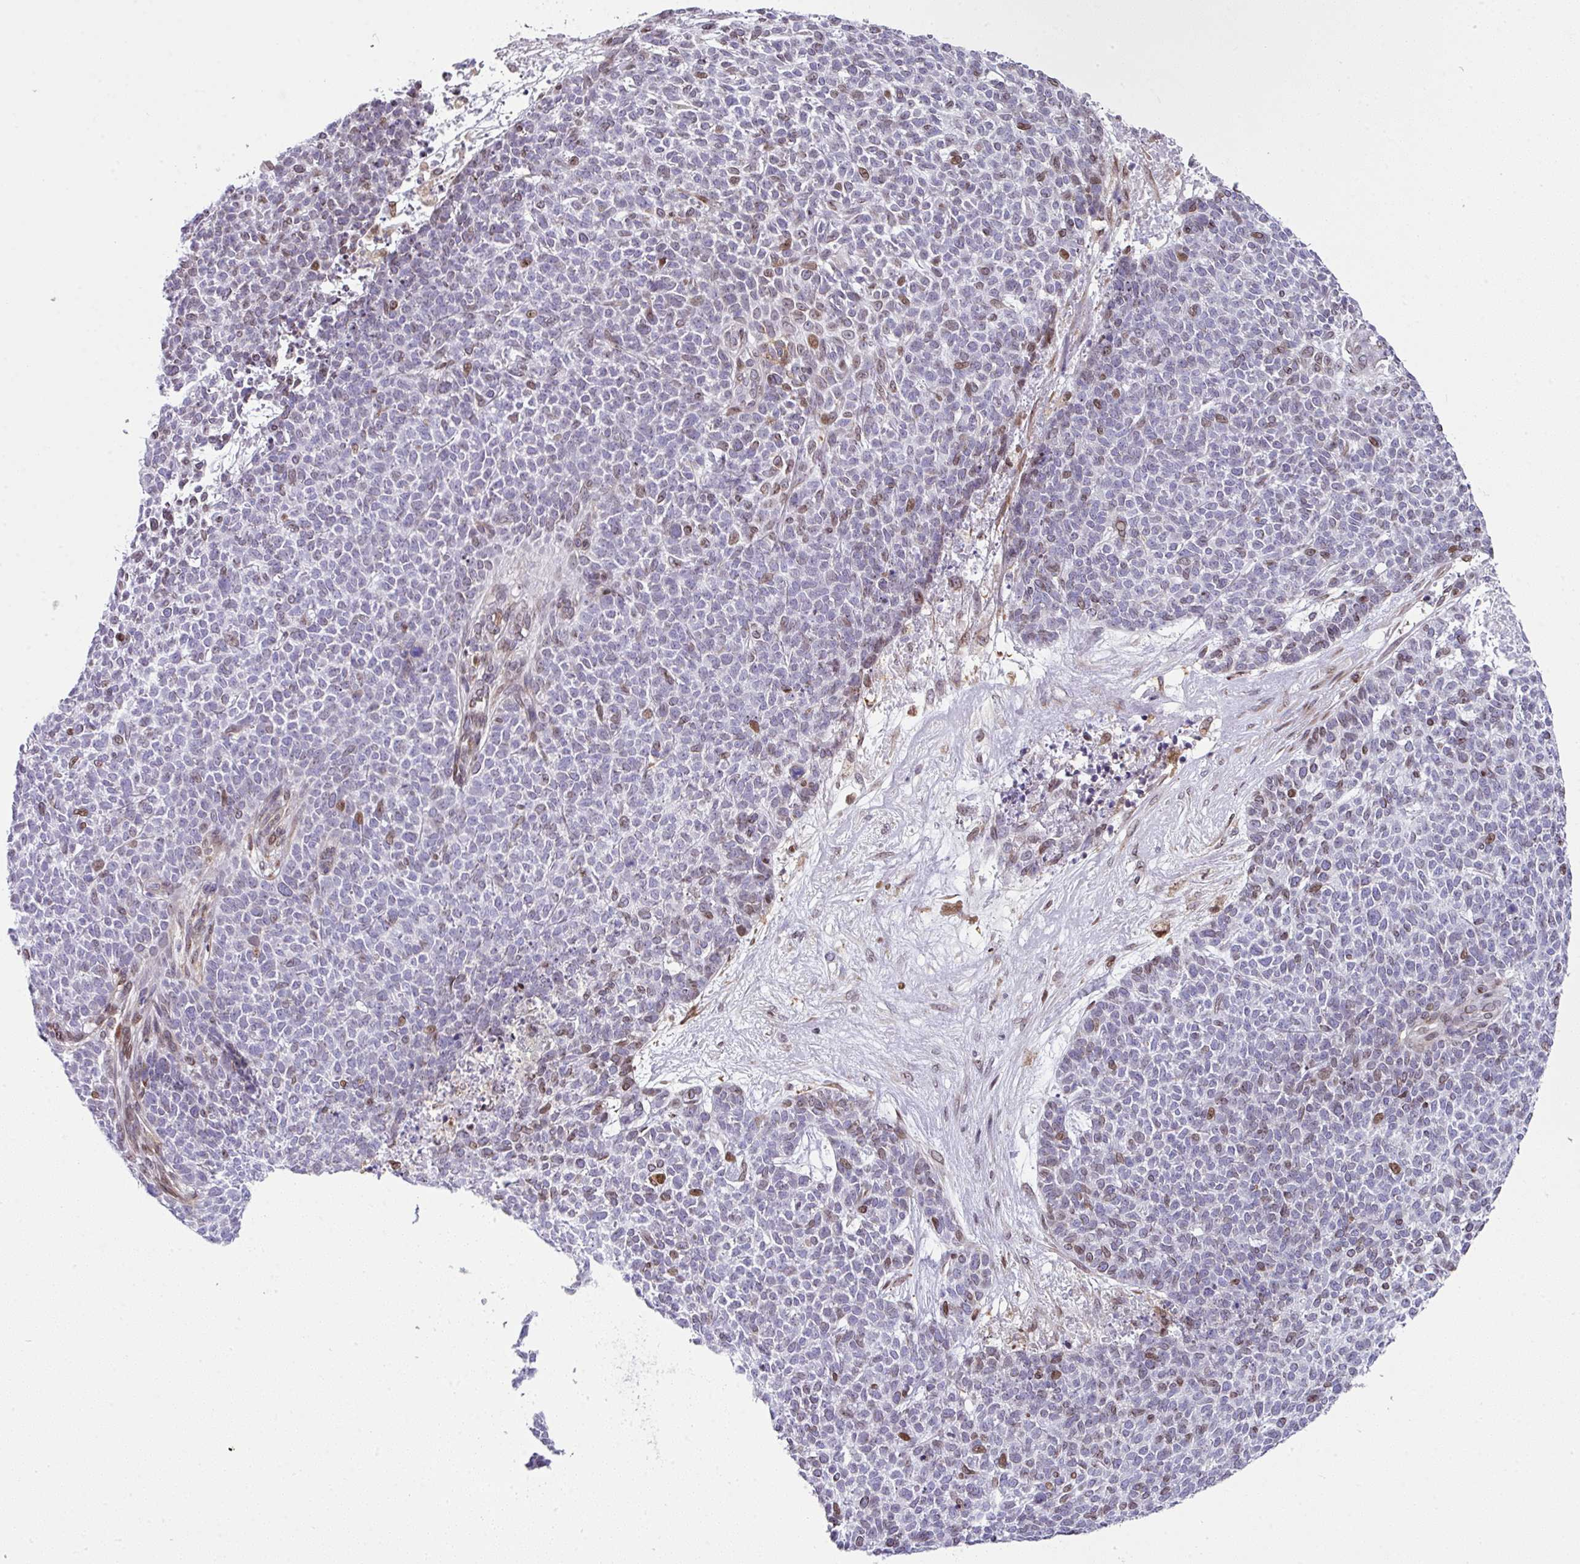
{"staining": {"intensity": "weak", "quantity": "<25%", "location": "cytoplasmic/membranous,nuclear"}, "tissue": "skin cancer", "cell_type": "Tumor cells", "image_type": "cancer", "snomed": [{"axis": "morphology", "description": "Basal cell carcinoma"}, {"axis": "topography", "description": "Skin"}], "caption": "The photomicrograph shows no significant staining in tumor cells of skin cancer.", "gene": "PLK1", "patient": {"sex": "female", "age": 84}}